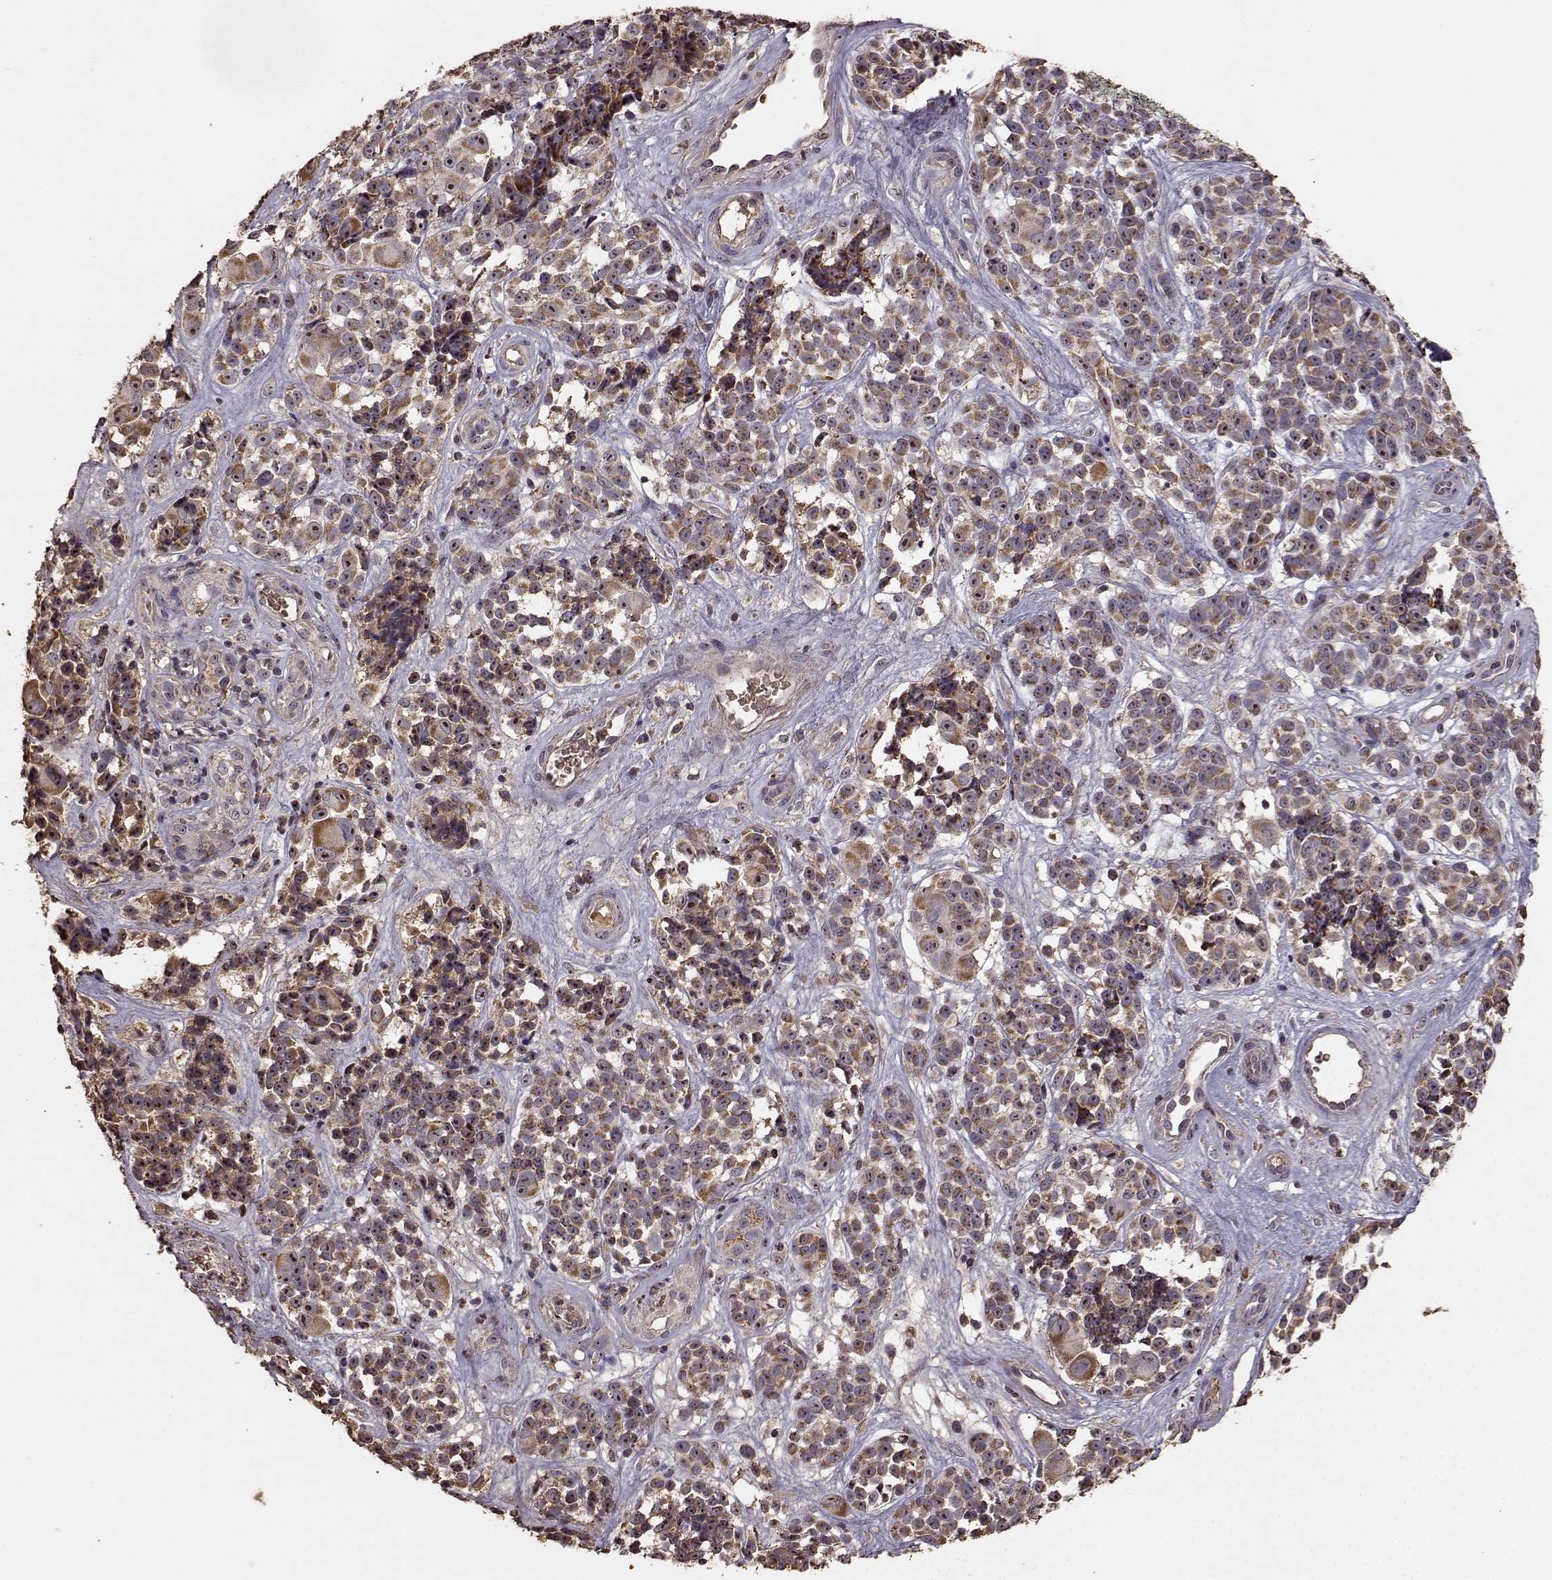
{"staining": {"intensity": "moderate", "quantity": ">75%", "location": "cytoplasmic/membranous"}, "tissue": "melanoma", "cell_type": "Tumor cells", "image_type": "cancer", "snomed": [{"axis": "morphology", "description": "Malignant melanoma, NOS"}, {"axis": "topography", "description": "Skin"}], "caption": "This is an image of immunohistochemistry (IHC) staining of malignant melanoma, which shows moderate positivity in the cytoplasmic/membranous of tumor cells.", "gene": "PTGES2", "patient": {"sex": "female", "age": 88}}